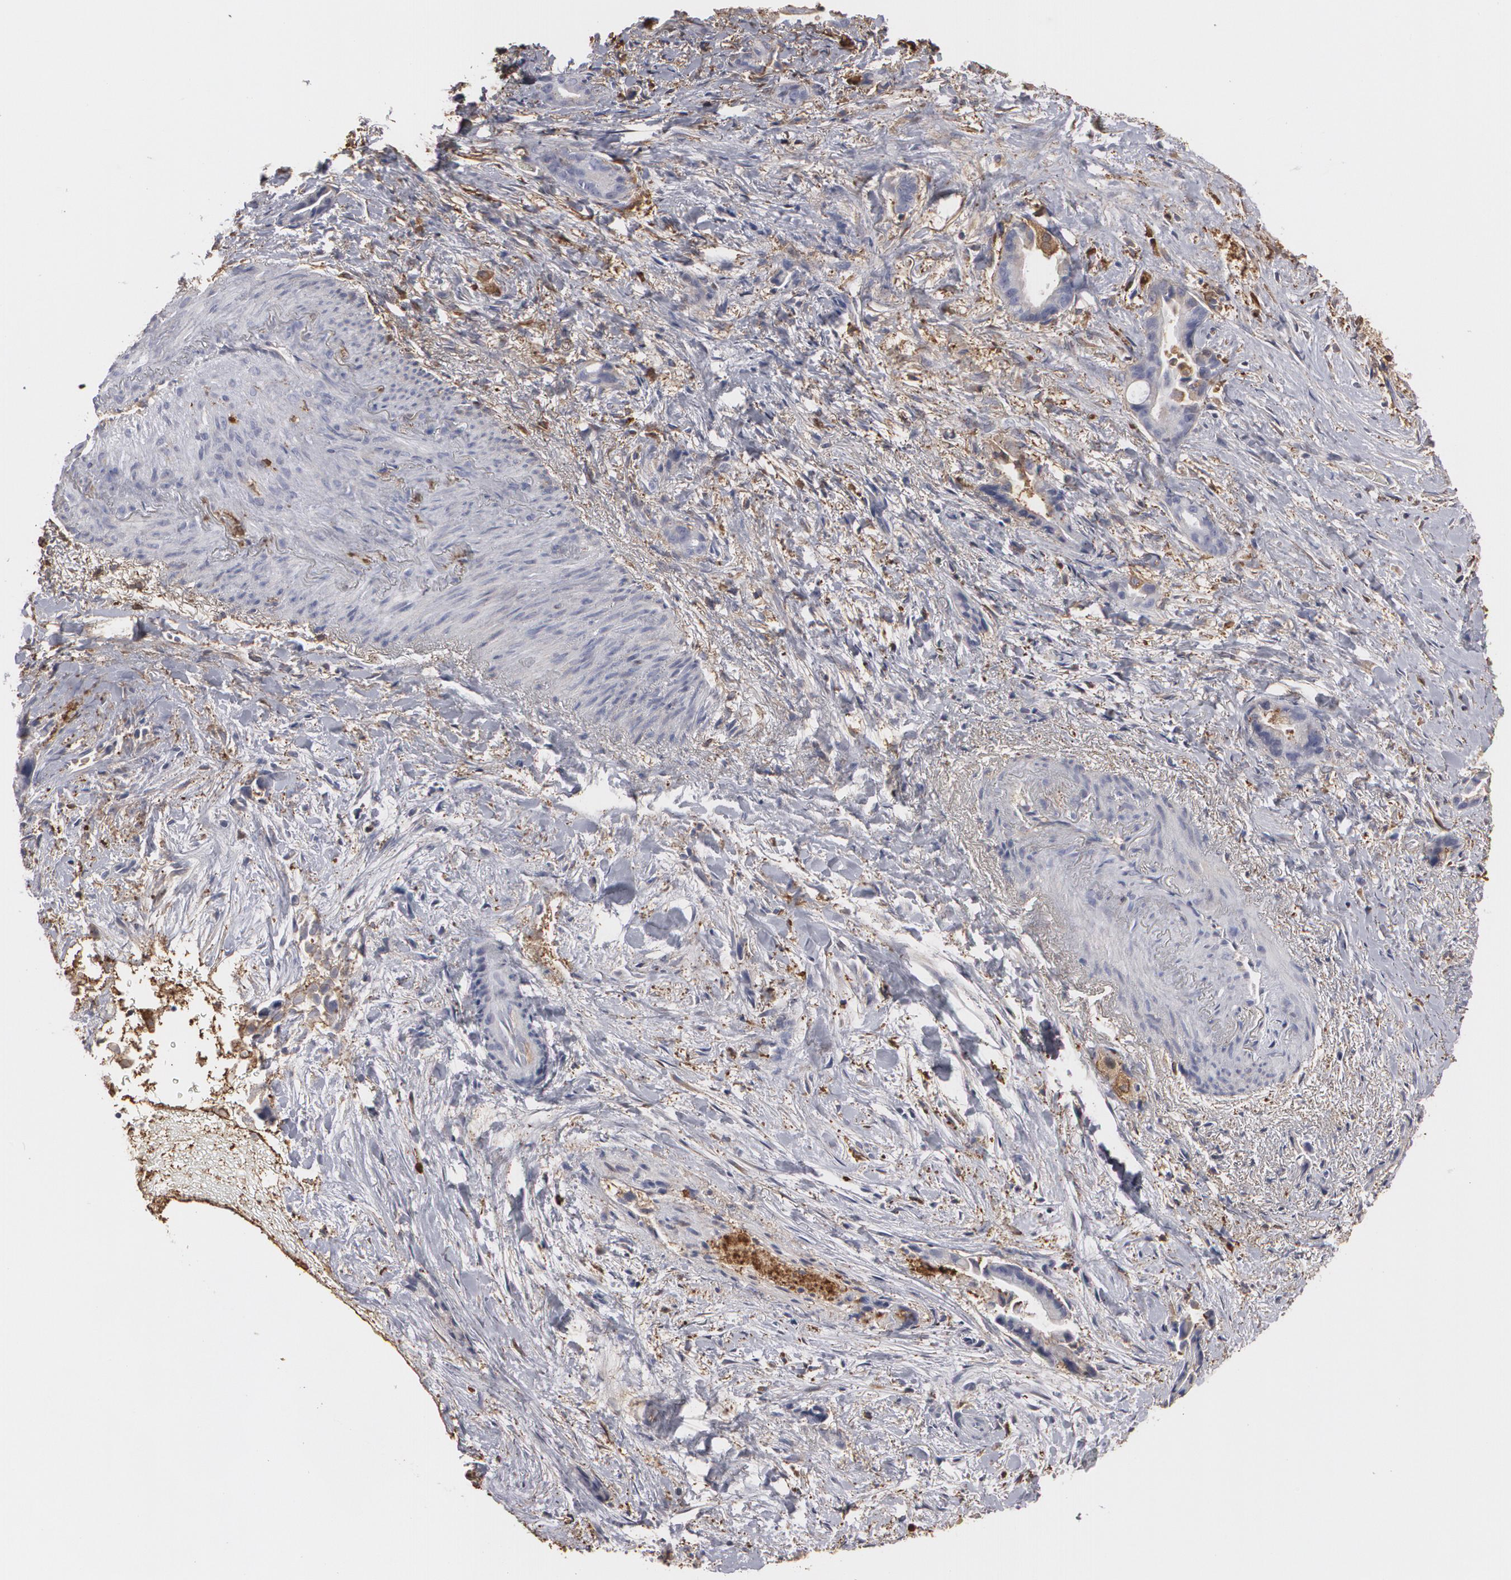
{"staining": {"intensity": "weak", "quantity": "<25%", "location": "cytoplasmic/membranous"}, "tissue": "liver cancer", "cell_type": "Tumor cells", "image_type": "cancer", "snomed": [{"axis": "morphology", "description": "Cholangiocarcinoma"}, {"axis": "topography", "description": "Liver"}], "caption": "Protein analysis of cholangiocarcinoma (liver) displays no significant positivity in tumor cells.", "gene": "ODC1", "patient": {"sex": "female", "age": 55}}